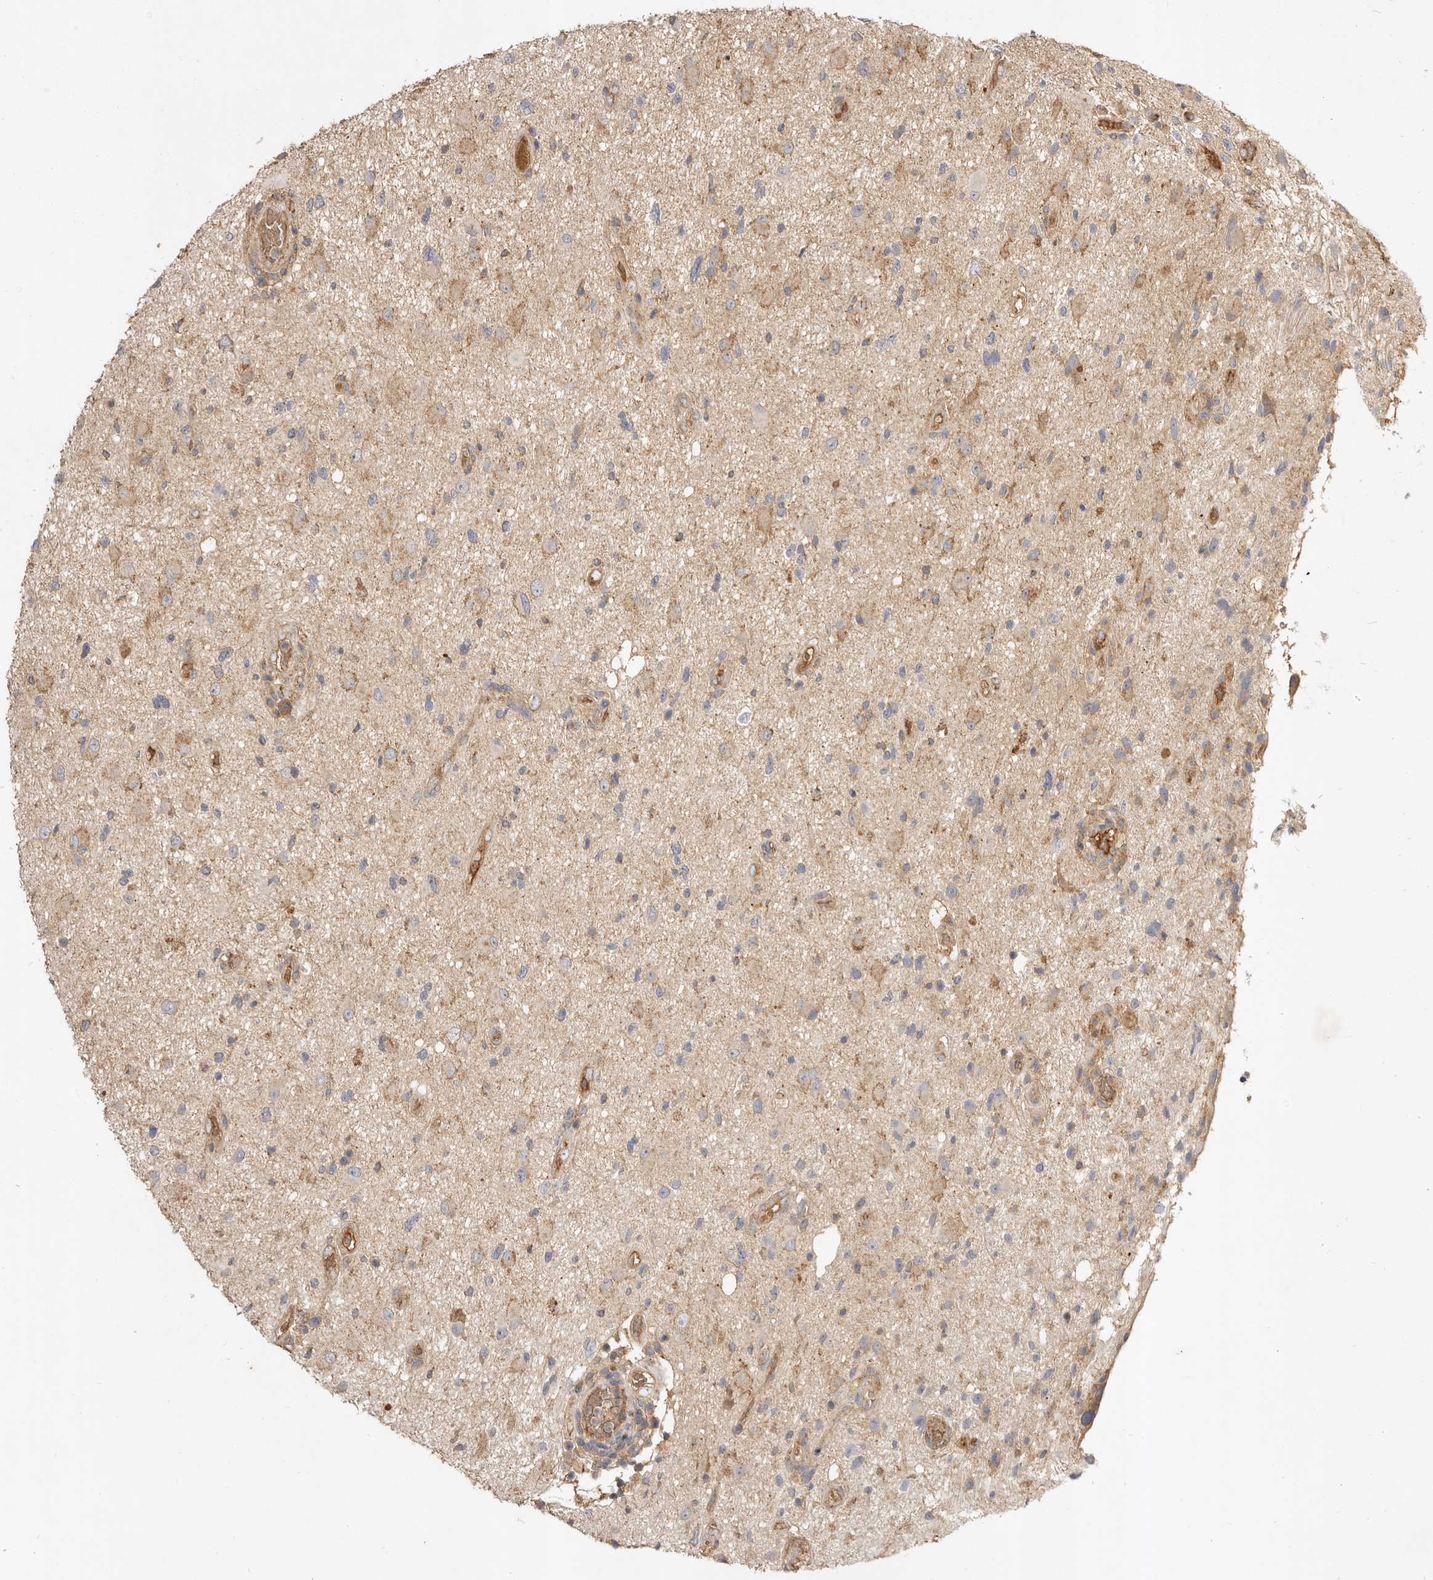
{"staining": {"intensity": "negative", "quantity": "none", "location": "none"}, "tissue": "glioma", "cell_type": "Tumor cells", "image_type": "cancer", "snomed": [{"axis": "morphology", "description": "Glioma, malignant, High grade"}, {"axis": "topography", "description": "Brain"}], "caption": "High magnification brightfield microscopy of high-grade glioma (malignant) stained with DAB (brown) and counterstained with hematoxylin (blue): tumor cells show no significant expression.", "gene": "ADAMTS9", "patient": {"sex": "male", "age": 33}}